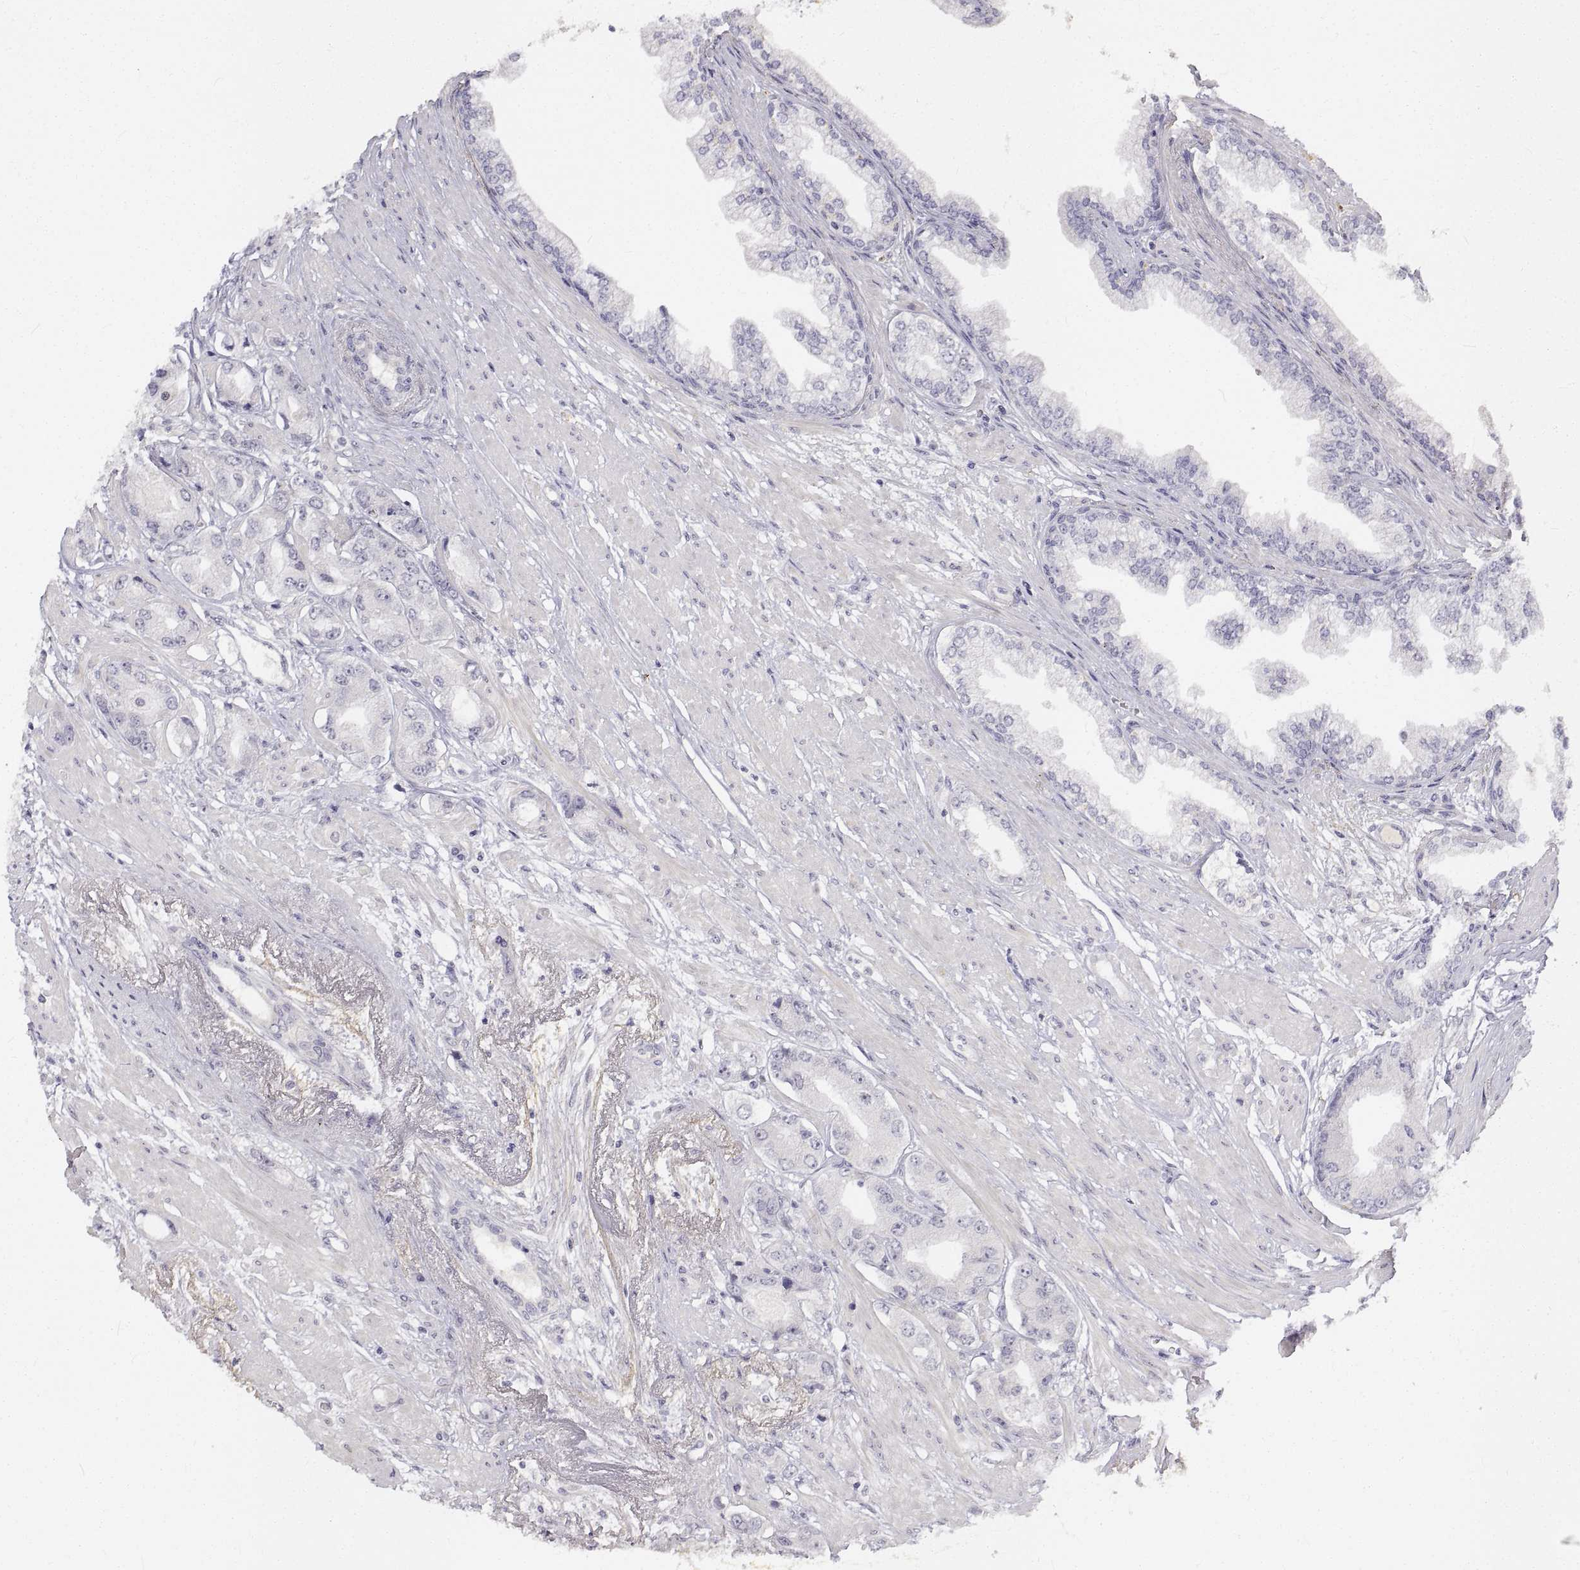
{"staining": {"intensity": "negative", "quantity": "none", "location": "none"}, "tissue": "prostate cancer", "cell_type": "Tumor cells", "image_type": "cancer", "snomed": [{"axis": "morphology", "description": "Adenocarcinoma, Low grade"}, {"axis": "topography", "description": "Prostate"}], "caption": "A high-resolution photomicrograph shows immunohistochemistry staining of prostate cancer (low-grade adenocarcinoma), which shows no significant staining in tumor cells.", "gene": "ANO2", "patient": {"sex": "male", "age": 60}}